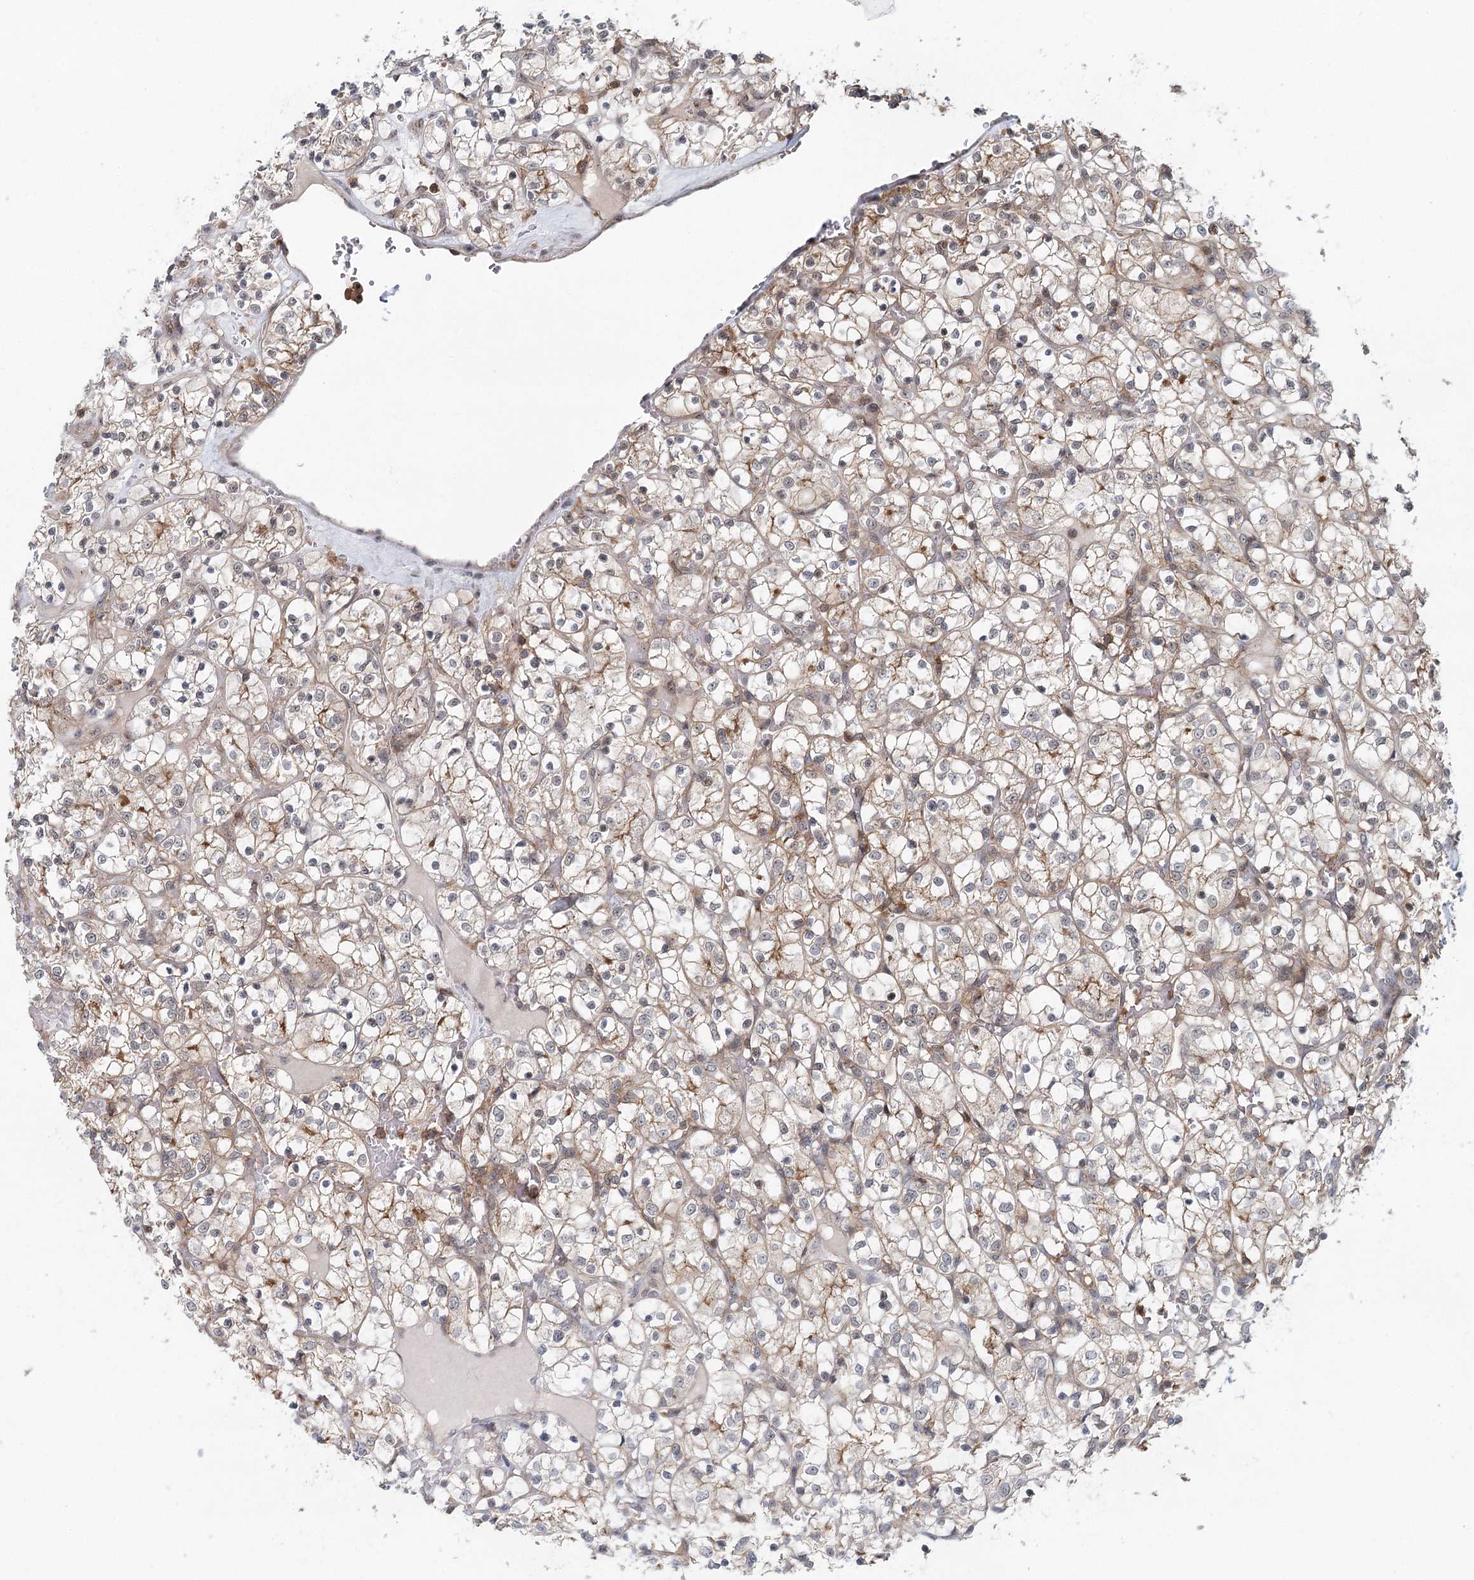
{"staining": {"intensity": "weak", "quantity": "<25%", "location": "cytoplasmic/membranous"}, "tissue": "renal cancer", "cell_type": "Tumor cells", "image_type": "cancer", "snomed": [{"axis": "morphology", "description": "Adenocarcinoma, NOS"}, {"axis": "topography", "description": "Kidney"}], "caption": "Tumor cells are negative for protein expression in human renal cancer.", "gene": "CDC42SE2", "patient": {"sex": "female", "age": 69}}